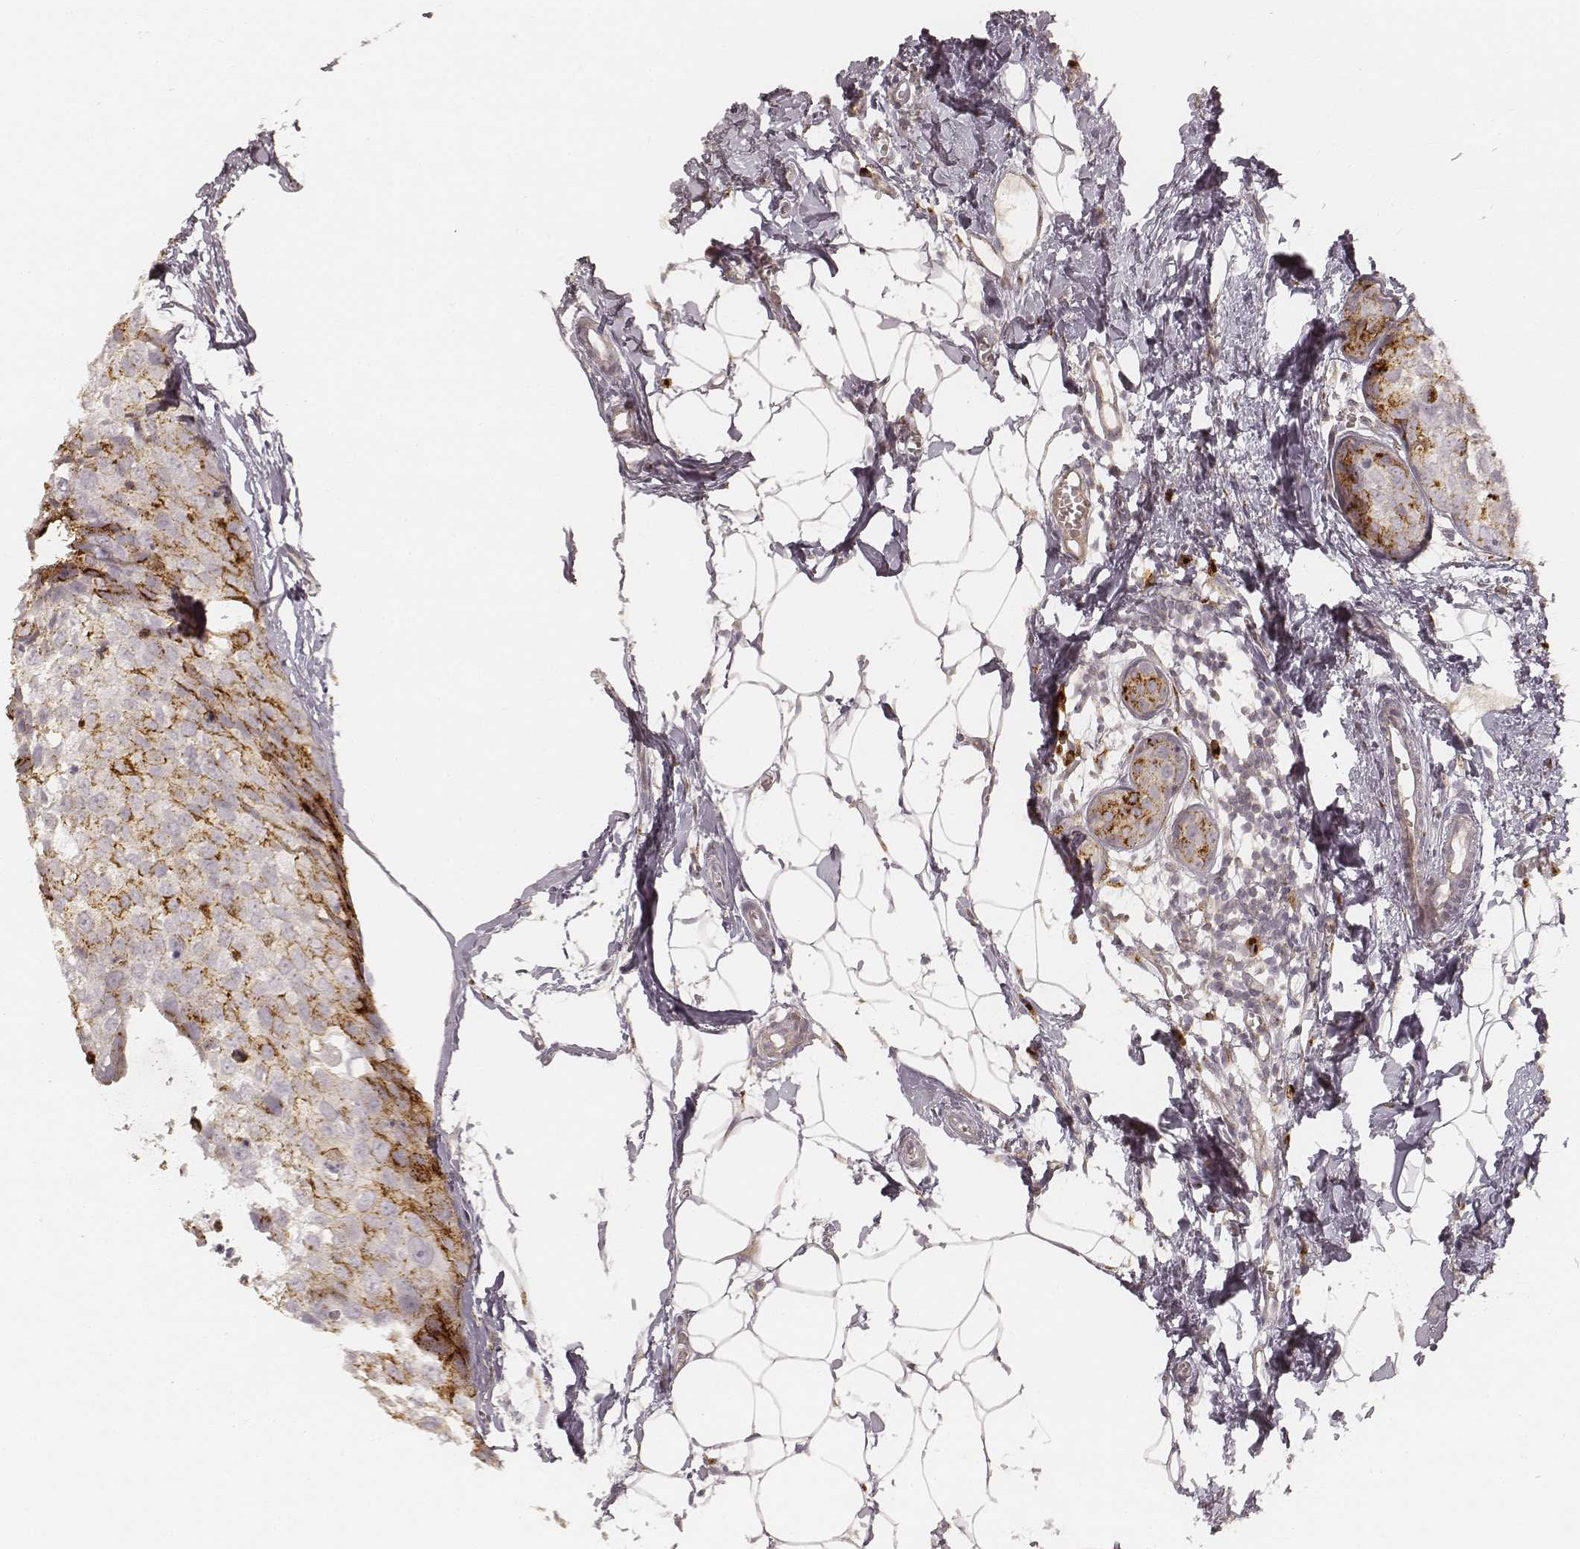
{"staining": {"intensity": "strong", "quantity": "25%-75%", "location": "cytoplasmic/membranous"}, "tissue": "breast cancer", "cell_type": "Tumor cells", "image_type": "cancer", "snomed": [{"axis": "morphology", "description": "Duct carcinoma"}, {"axis": "topography", "description": "Breast"}], "caption": "Protein expression analysis of human breast cancer reveals strong cytoplasmic/membranous staining in about 25%-75% of tumor cells.", "gene": "GORASP2", "patient": {"sex": "female", "age": 38}}